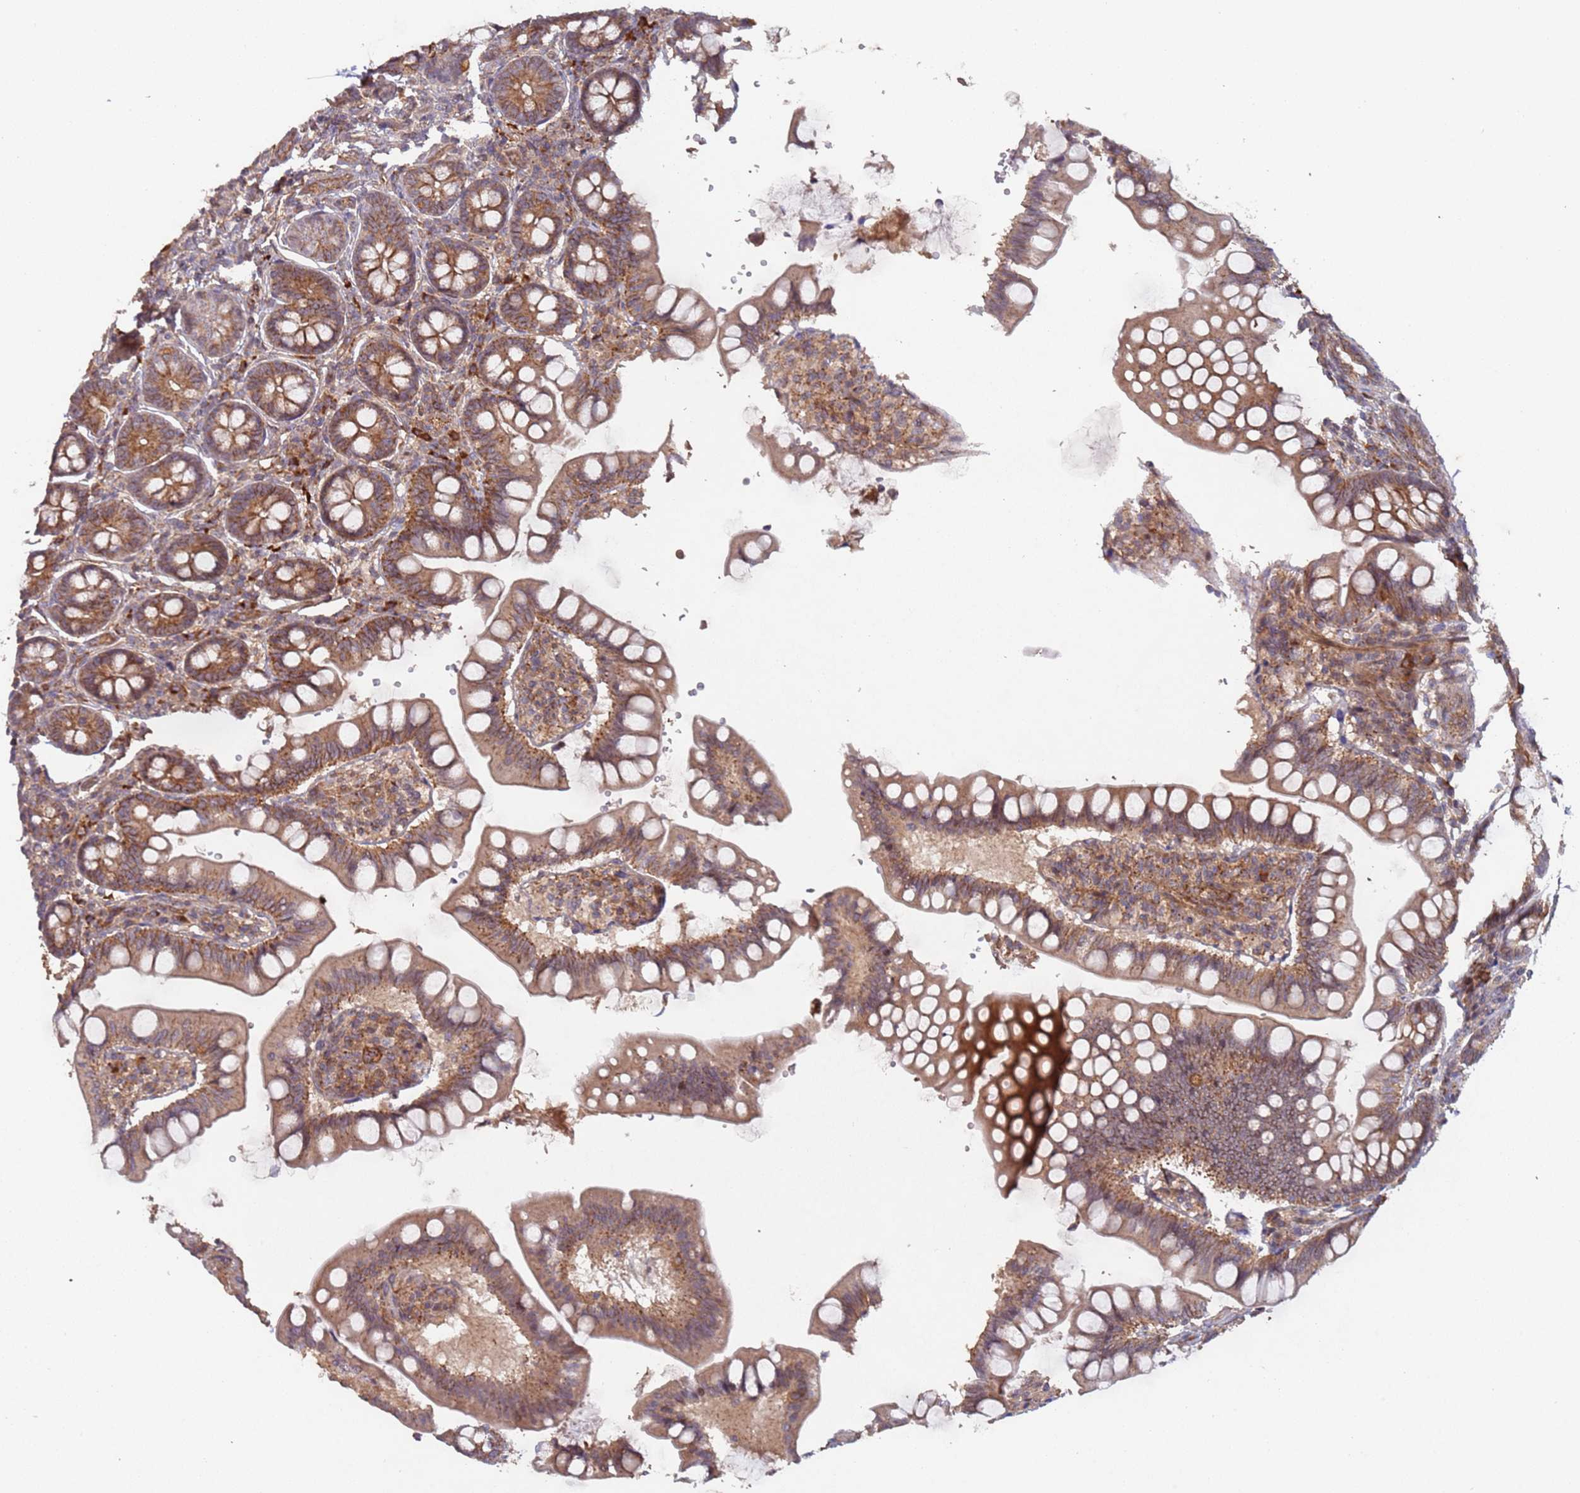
{"staining": {"intensity": "moderate", "quantity": ">75%", "location": "cytoplasmic/membranous"}, "tissue": "small intestine", "cell_type": "Glandular cells", "image_type": "normal", "snomed": [{"axis": "morphology", "description": "Normal tissue, NOS"}, {"axis": "topography", "description": "Small intestine"}], "caption": "Glandular cells demonstrate medium levels of moderate cytoplasmic/membranous staining in approximately >75% of cells in benign small intestine.", "gene": "KANSL1L", "patient": {"sex": "male", "age": 7}}